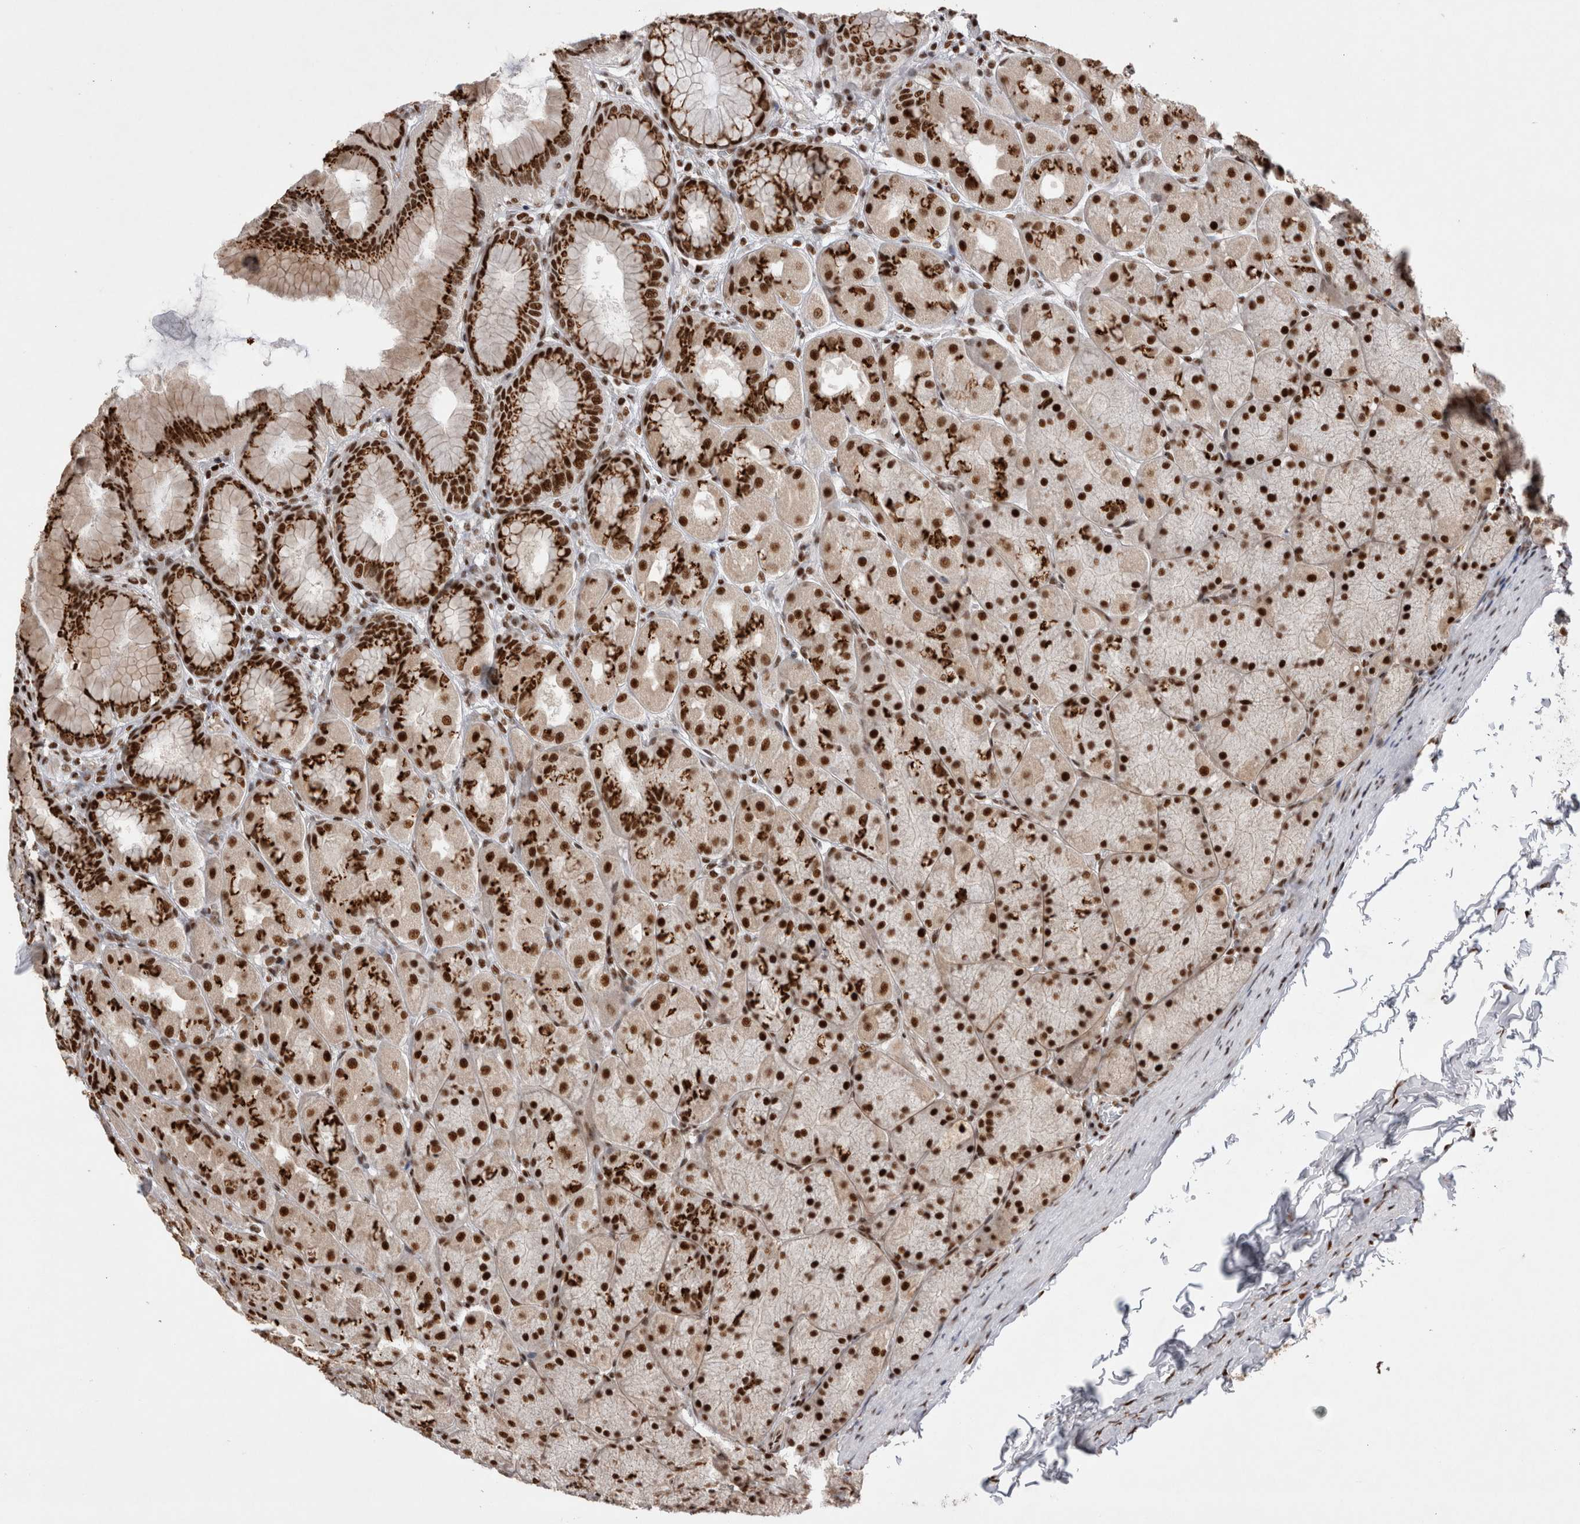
{"staining": {"intensity": "strong", "quantity": ">75%", "location": "nuclear"}, "tissue": "stomach", "cell_type": "Glandular cells", "image_type": "normal", "snomed": [{"axis": "morphology", "description": "Normal tissue, NOS"}, {"axis": "topography", "description": "Stomach, upper"}], "caption": "Stomach stained with DAB (3,3'-diaminobenzidine) immunohistochemistry demonstrates high levels of strong nuclear positivity in about >75% of glandular cells.", "gene": "EYA2", "patient": {"sex": "female", "age": 56}}